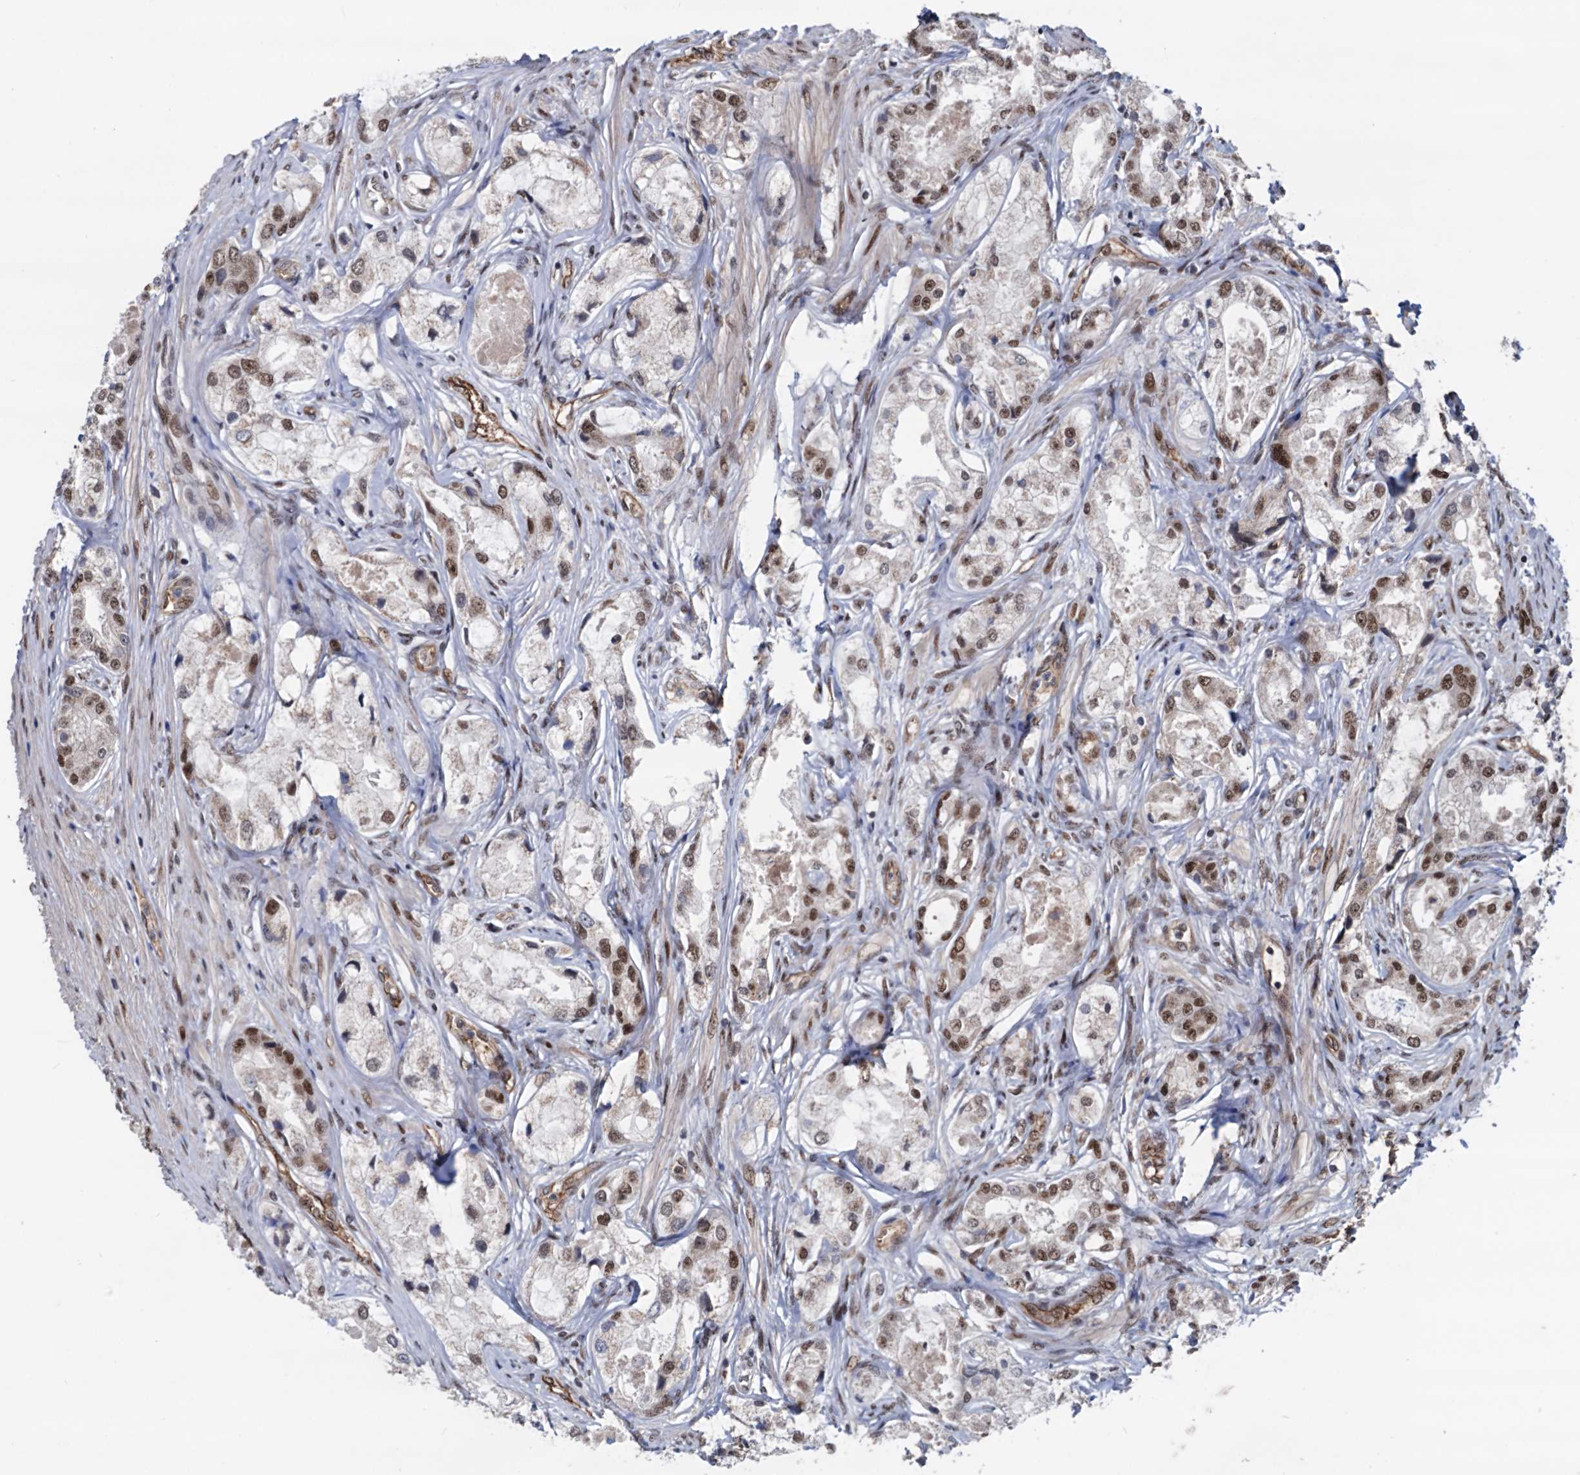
{"staining": {"intensity": "moderate", "quantity": "25%-75%", "location": "nuclear"}, "tissue": "prostate cancer", "cell_type": "Tumor cells", "image_type": "cancer", "snomed": [{"axis": "morphology", "description": "Adenocarcinoma, Low grade"}, {"axis": "topography", "description": "Prostate"}], "caption": "High-power microscopy captured an IHC histopathology image of prostate adenocarcinoma (low-grade), revealing moderate nuclear positivity in about 25%-75% of tumor cells.", "gene": "GALNT11", "patient": {"sex": "male", "age": 68}}